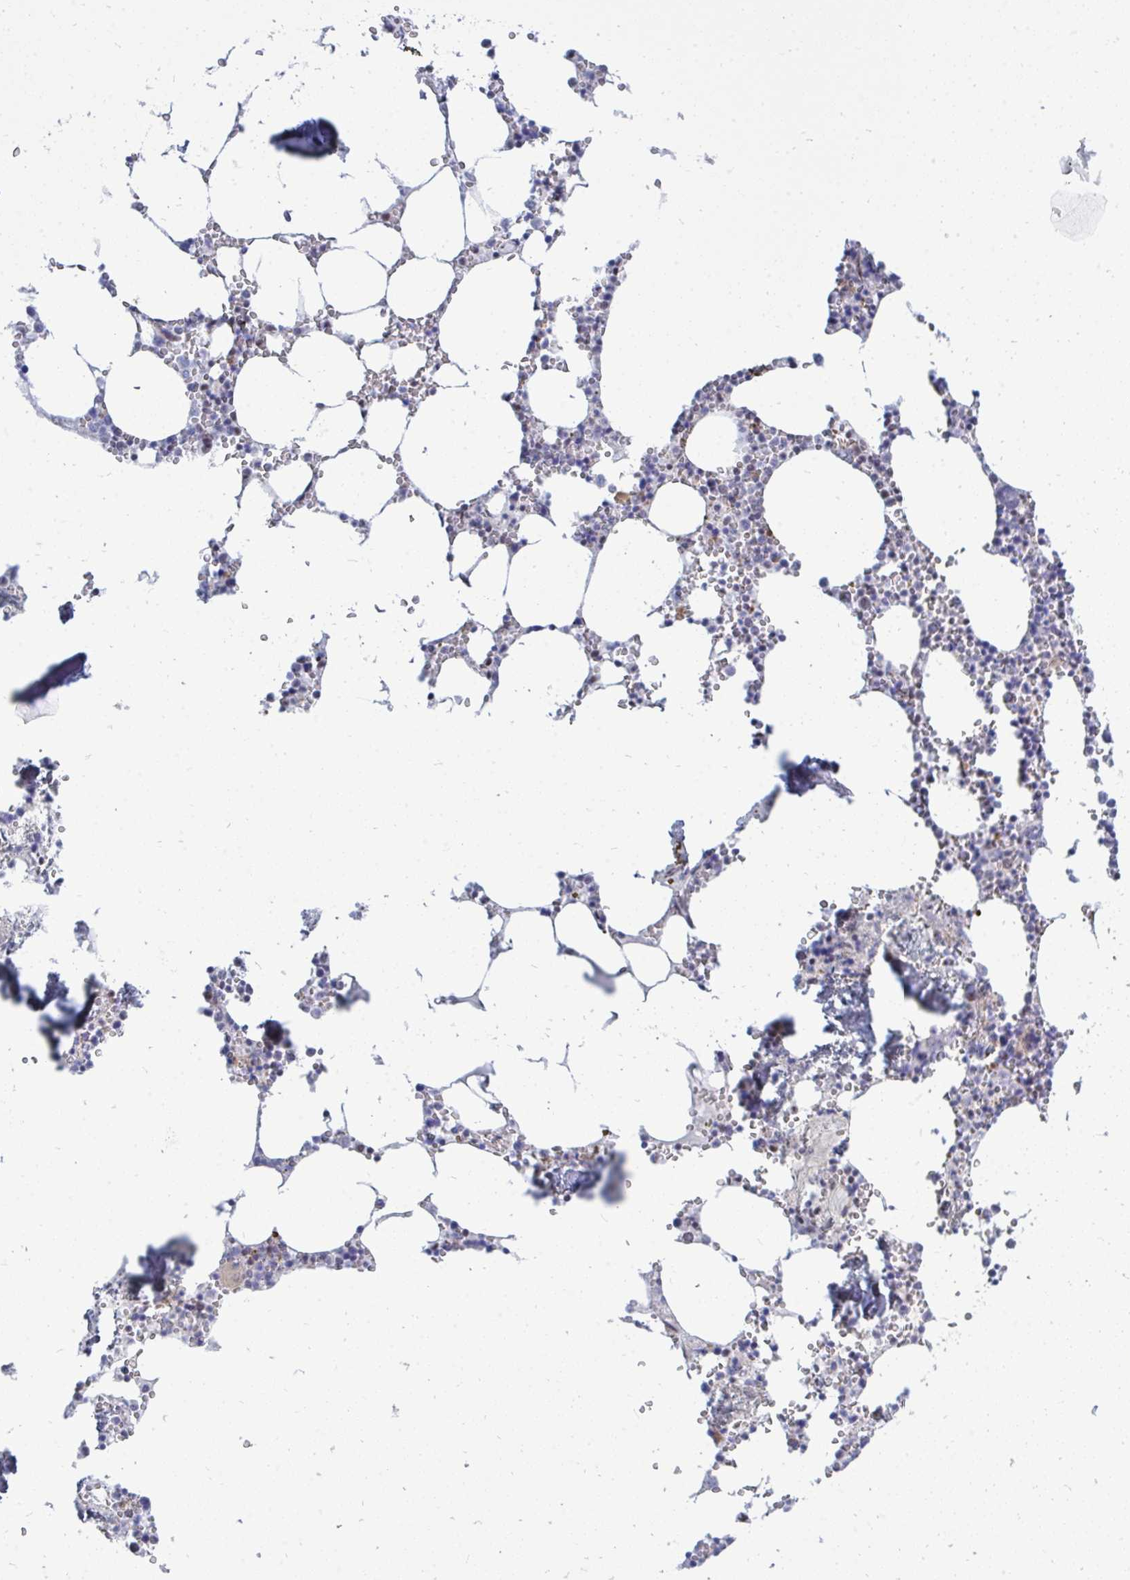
{"staining": {"intensity": "moderate", "quantity": "<25%", "location": "nuclear"}, "tissue": "bone marrow", "cell_type": "Hematopoietic cells", "image_type": "normal", "snomed": [{"axis": "morphology", "description": "Normal tissue, NOS"}, {"axis": "topography", "description": "Bone marrow"}], "caption": "Protein staining by IHC exhibits moderate nuclear staining in approximately <25% of hematopoietic cells in unremarkable bone marrow. The protein of interest is stained brown, and the nuclei are stained in blue (DAB (3,3'-diaminobenzidine) IHC with brightfield microscopy, high magnification).", "gene": "TRIP12", "patient": {"sex": "male", "age": 54}}